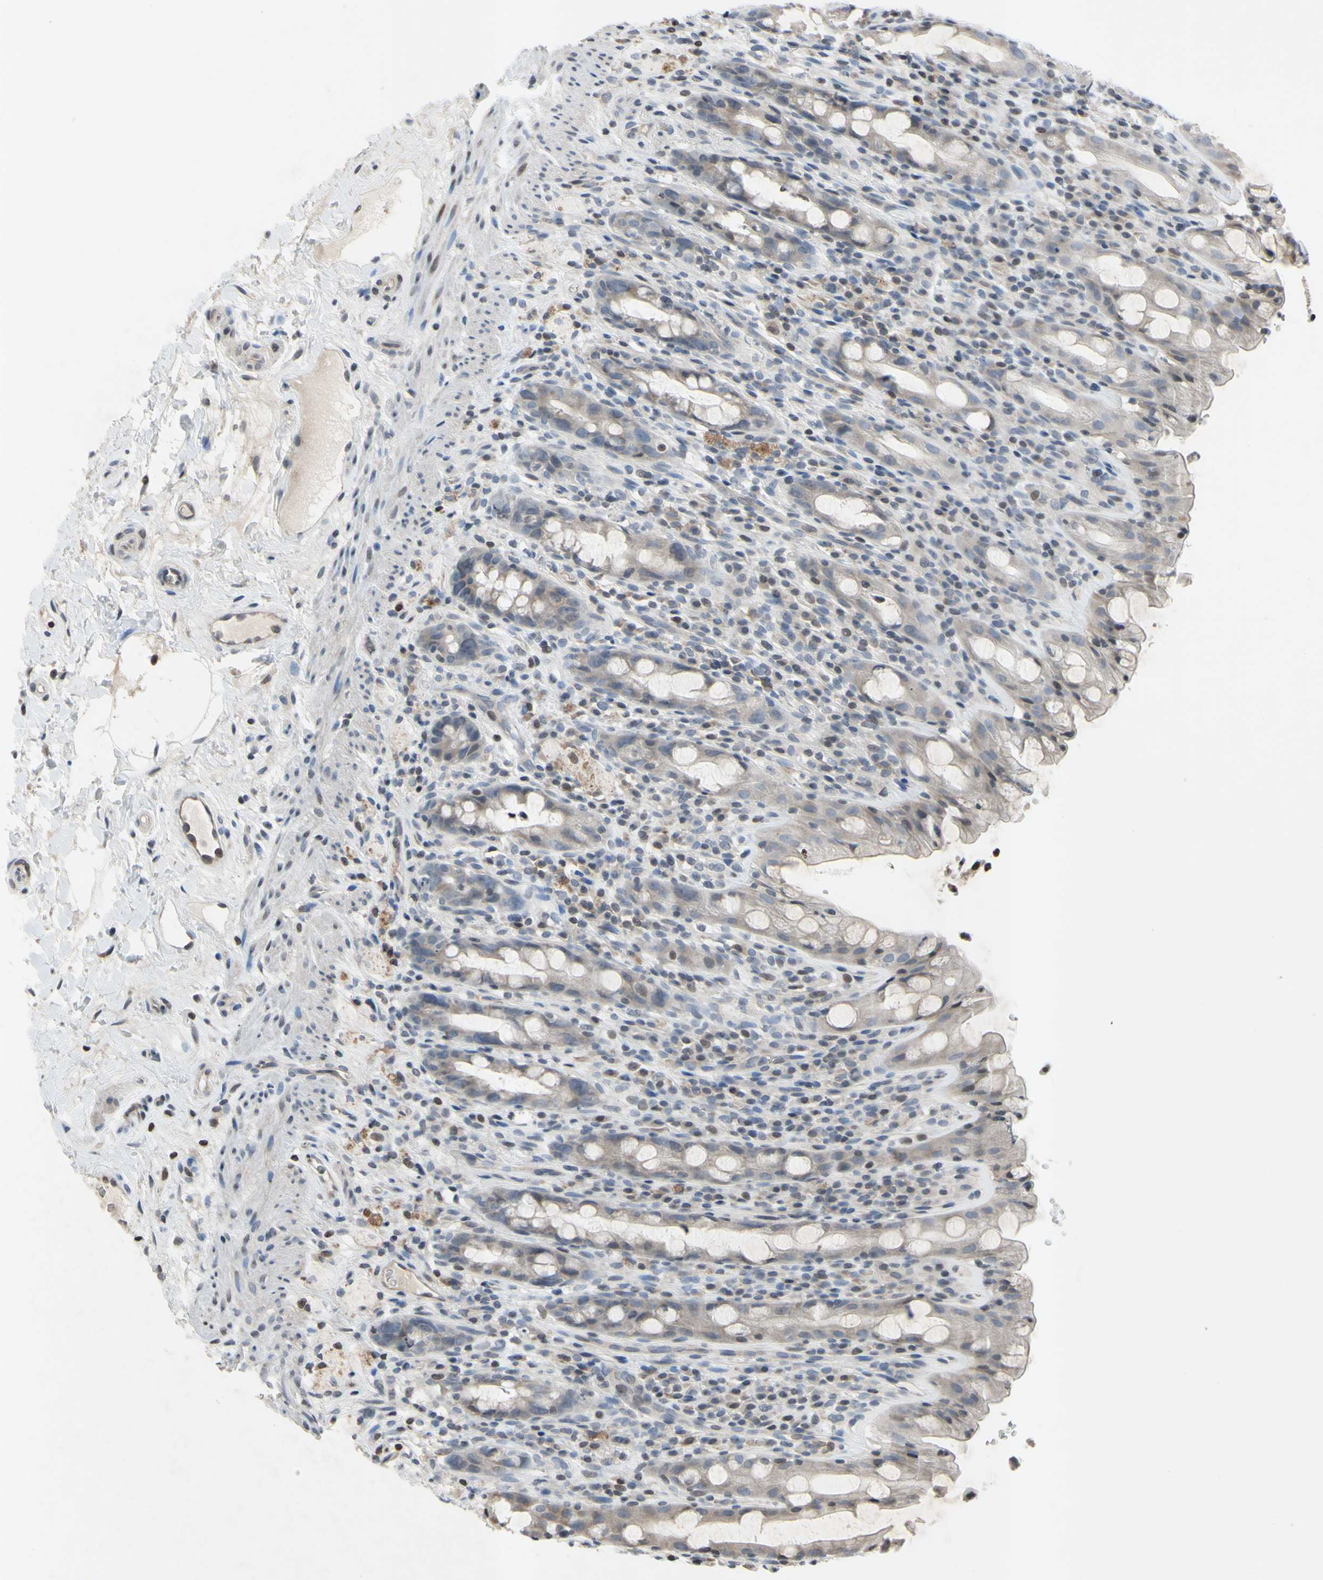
{"staining": {"intensity": "weak", "quantity": "25%-75%", "location": "cytoplasmic/membranous,nuclear"}, "tissue": "rectum", "cell_type": "Glandular cells", "image_type": "normal", "snomed": [{"axis": "morphology", "description": "Normal tissue, NOS"}, {"axis": "topography", "description": "Rectum"}], "caption": "A histopathology image of human rectum stained for a protein demonstrates weak cytoplasmic/membranous,nuclear brown staining in glandular cells. (Brightfield microscopy of DAB IHC at high magnification).", "gene": "ARG1", "patient": {"sex": "male", "age": 44}}